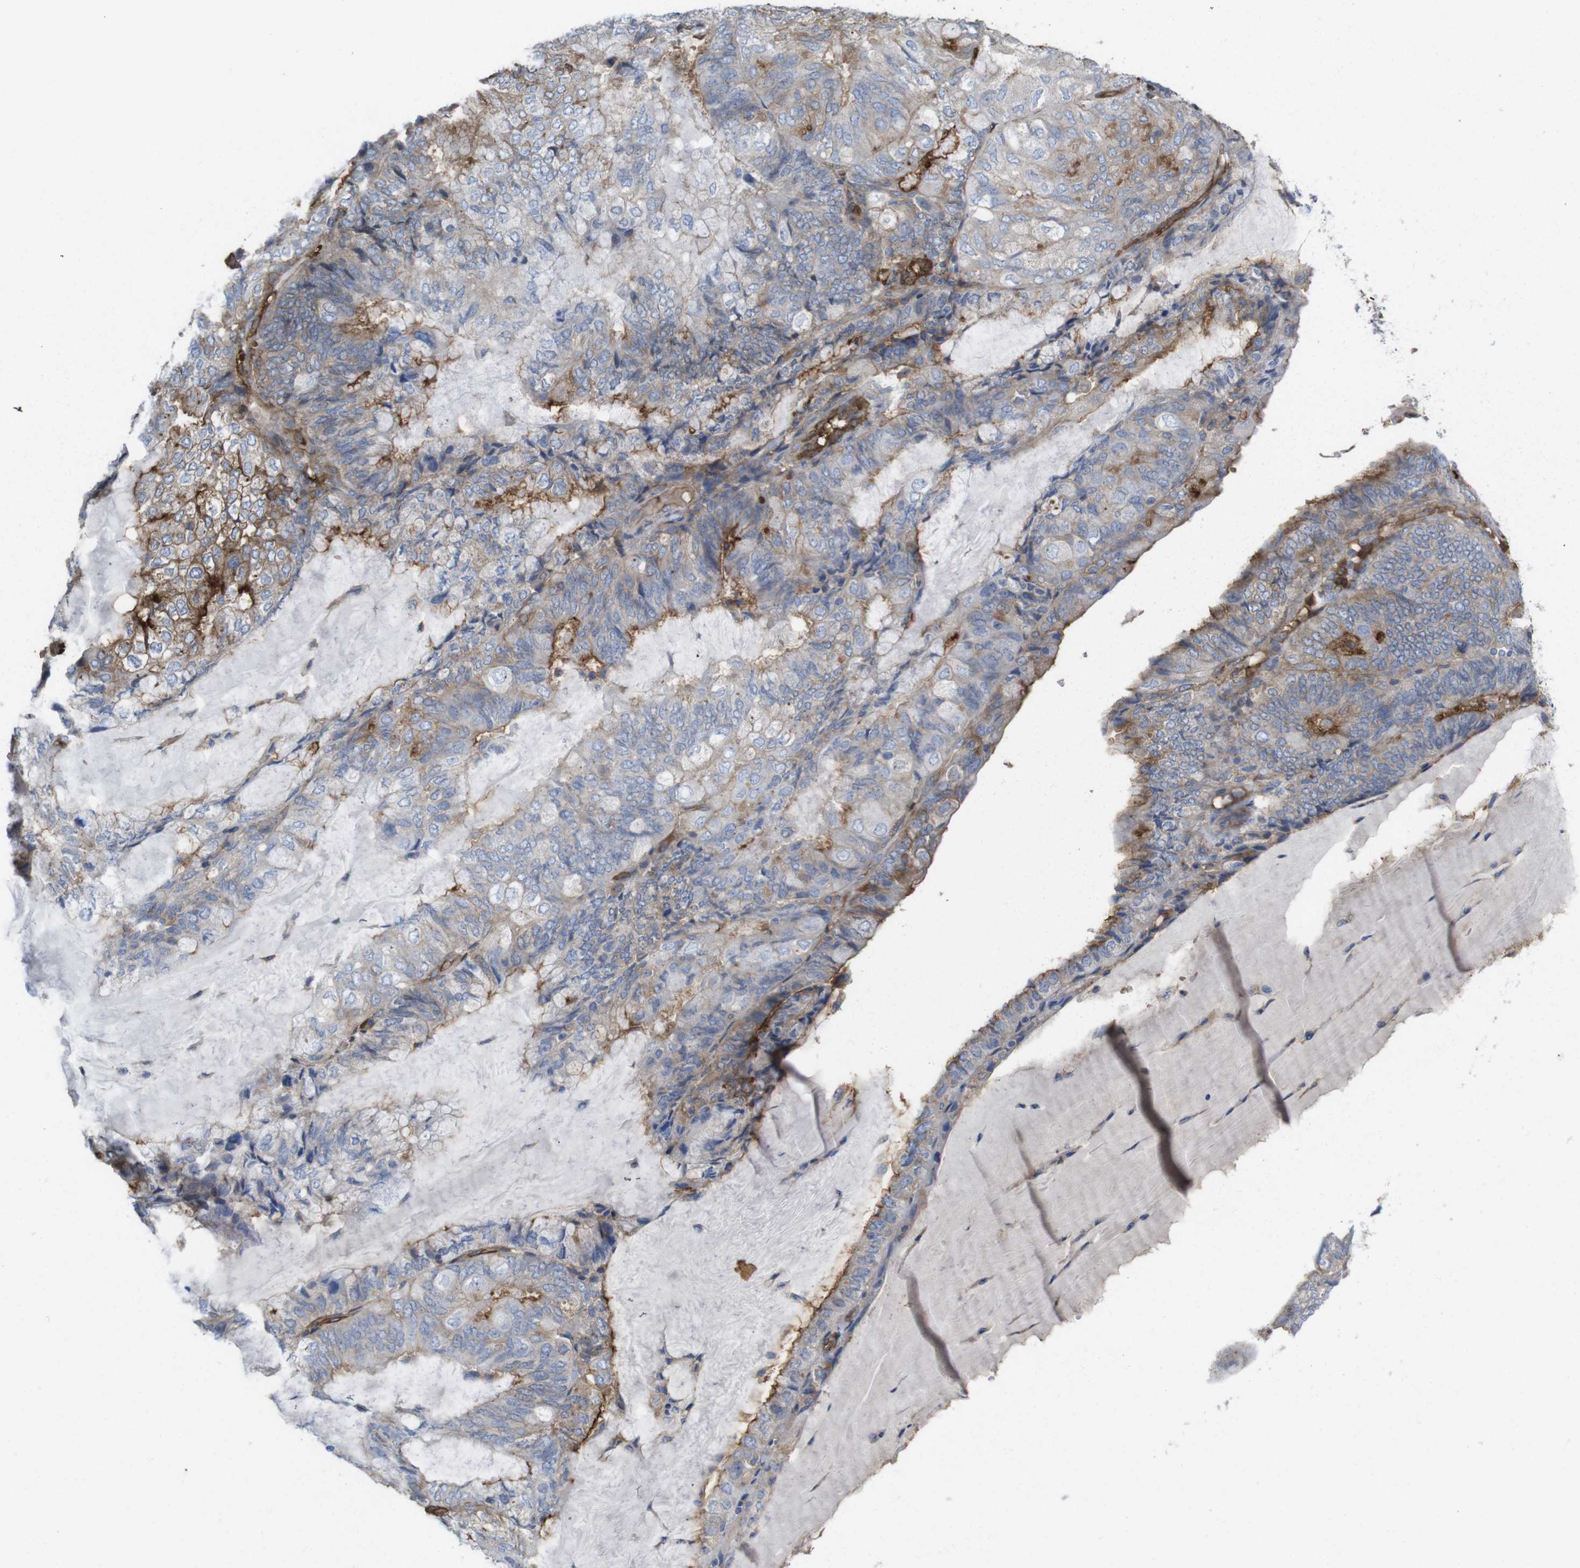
{"staining": {"intensity": "moderate", "quantity": "<25%", "location": "cytoplasmic/membranous"}, "tissue": "endometrial cancer", "cell_type": "Tumor cells", "image_type": "cancer", "snomed": [{"axis": "morphology", "description": "Adenocarcinoma, NOS"}, {"axis": "topography", "description": "Endometrium"}], "caption": "A histopathology image showing moderate cytoplasmic/membranous expression in approximately <25% of tumor cells in endometrial cancer, as visualized by brown immunohistochemical staining.", "gene": "CYBRD1", "patient": {"sex": "female", "age": 81}}